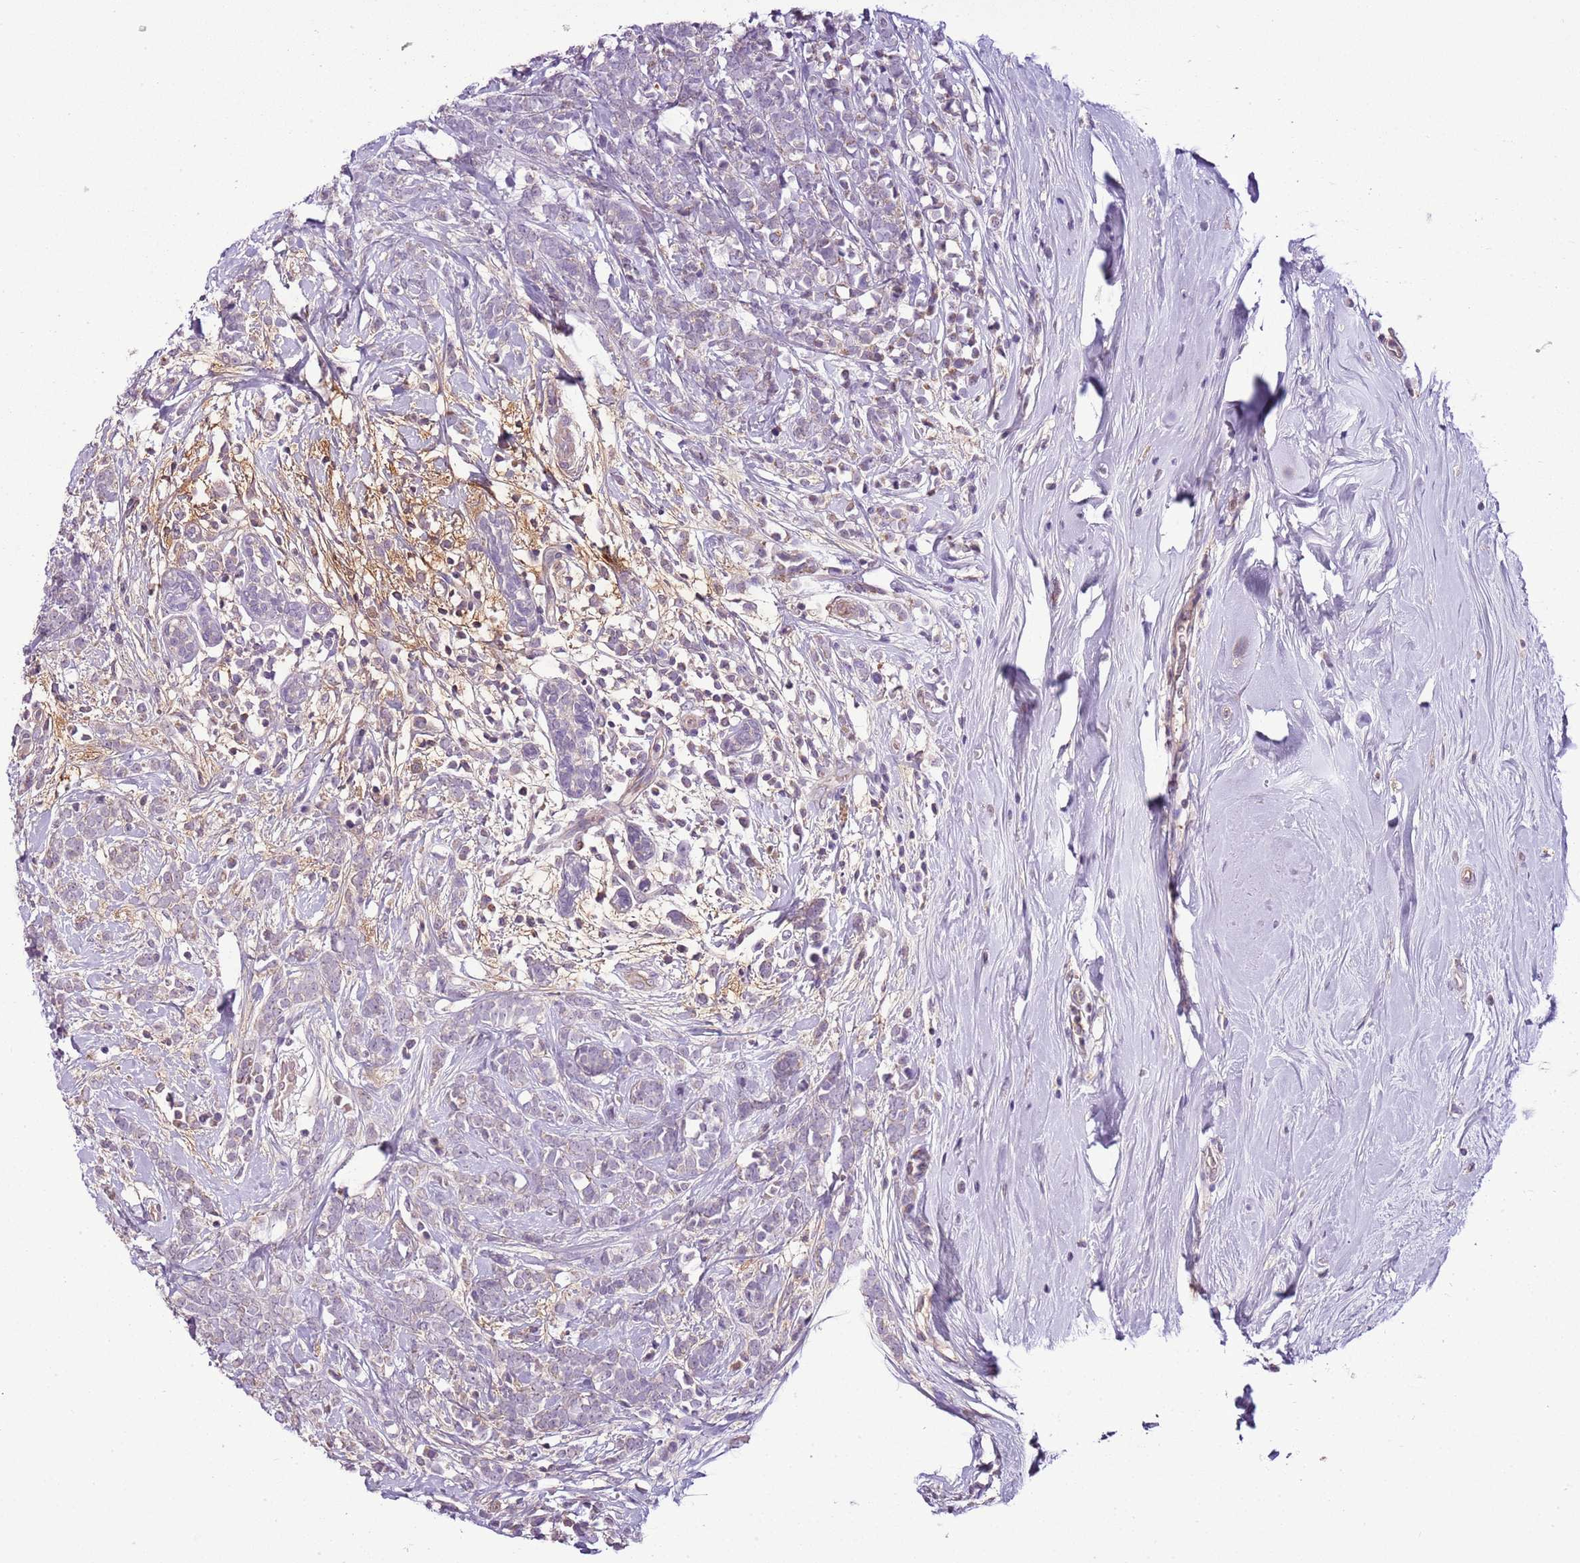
{"staining": {"intensity": "weak", "quantity": "<25%", "location": "cytoplasmic/membranous"}, "tissue": "breast cancer", "cell_type": "Tumor cells", "image_type": "cancer", "snomed": [{"axis": "morphology", "description": "Lobular carcinoma"}, {"axis": "topography", "description": "Breast"}], "caption": "Breast cancer (lobular carcinoma) stained for a protein using immunohistochemistry (IHC) reveals no expression tumor cells.", "gene": "CMKLR1", "patient": {"sex": "female", "age": 58}}